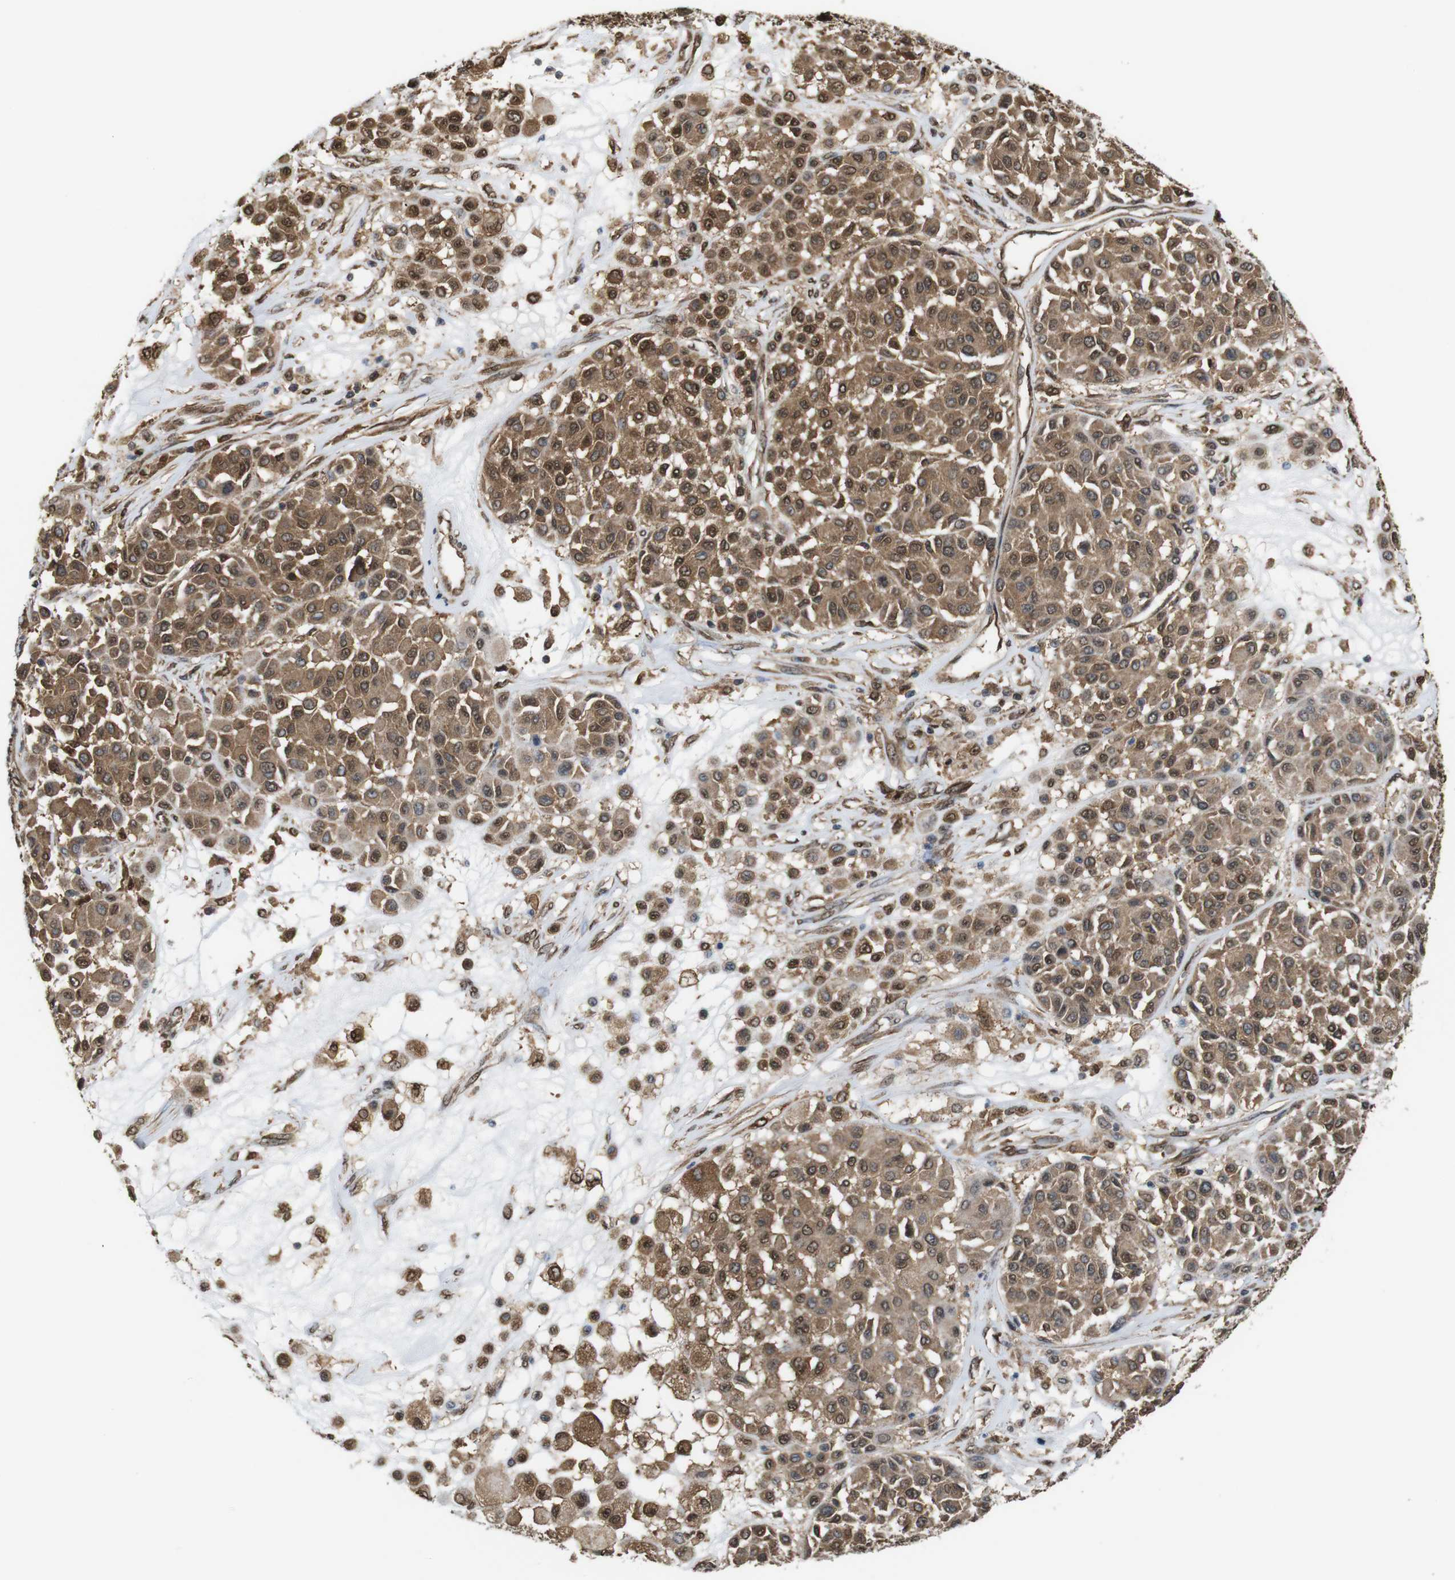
{"staining": {"intensity": "moderate", "quantity": ">75%", "location": "cytoplasmic/membranous,nuclear"}, "tissue": "melanoma", "cell_type": "Tumor cells", "image_type": "cancer", "snomed": [{"axis": "morphology", "description": "Malignant melanoma, Metastatic site"}, {"axis": "topography", "description": "Soft tissue"}], "caption": "An immunohistochemistry (IHC) histopathology image of tumor tissue is shown. Protein staining in brown labels moderate cytoplasmic/membranous and nuclear positivity in malignant melanoma (metastatic site) within tumor cells.", "gene": "YWHAG", "patient": {"sex": "male", "age": 41}}